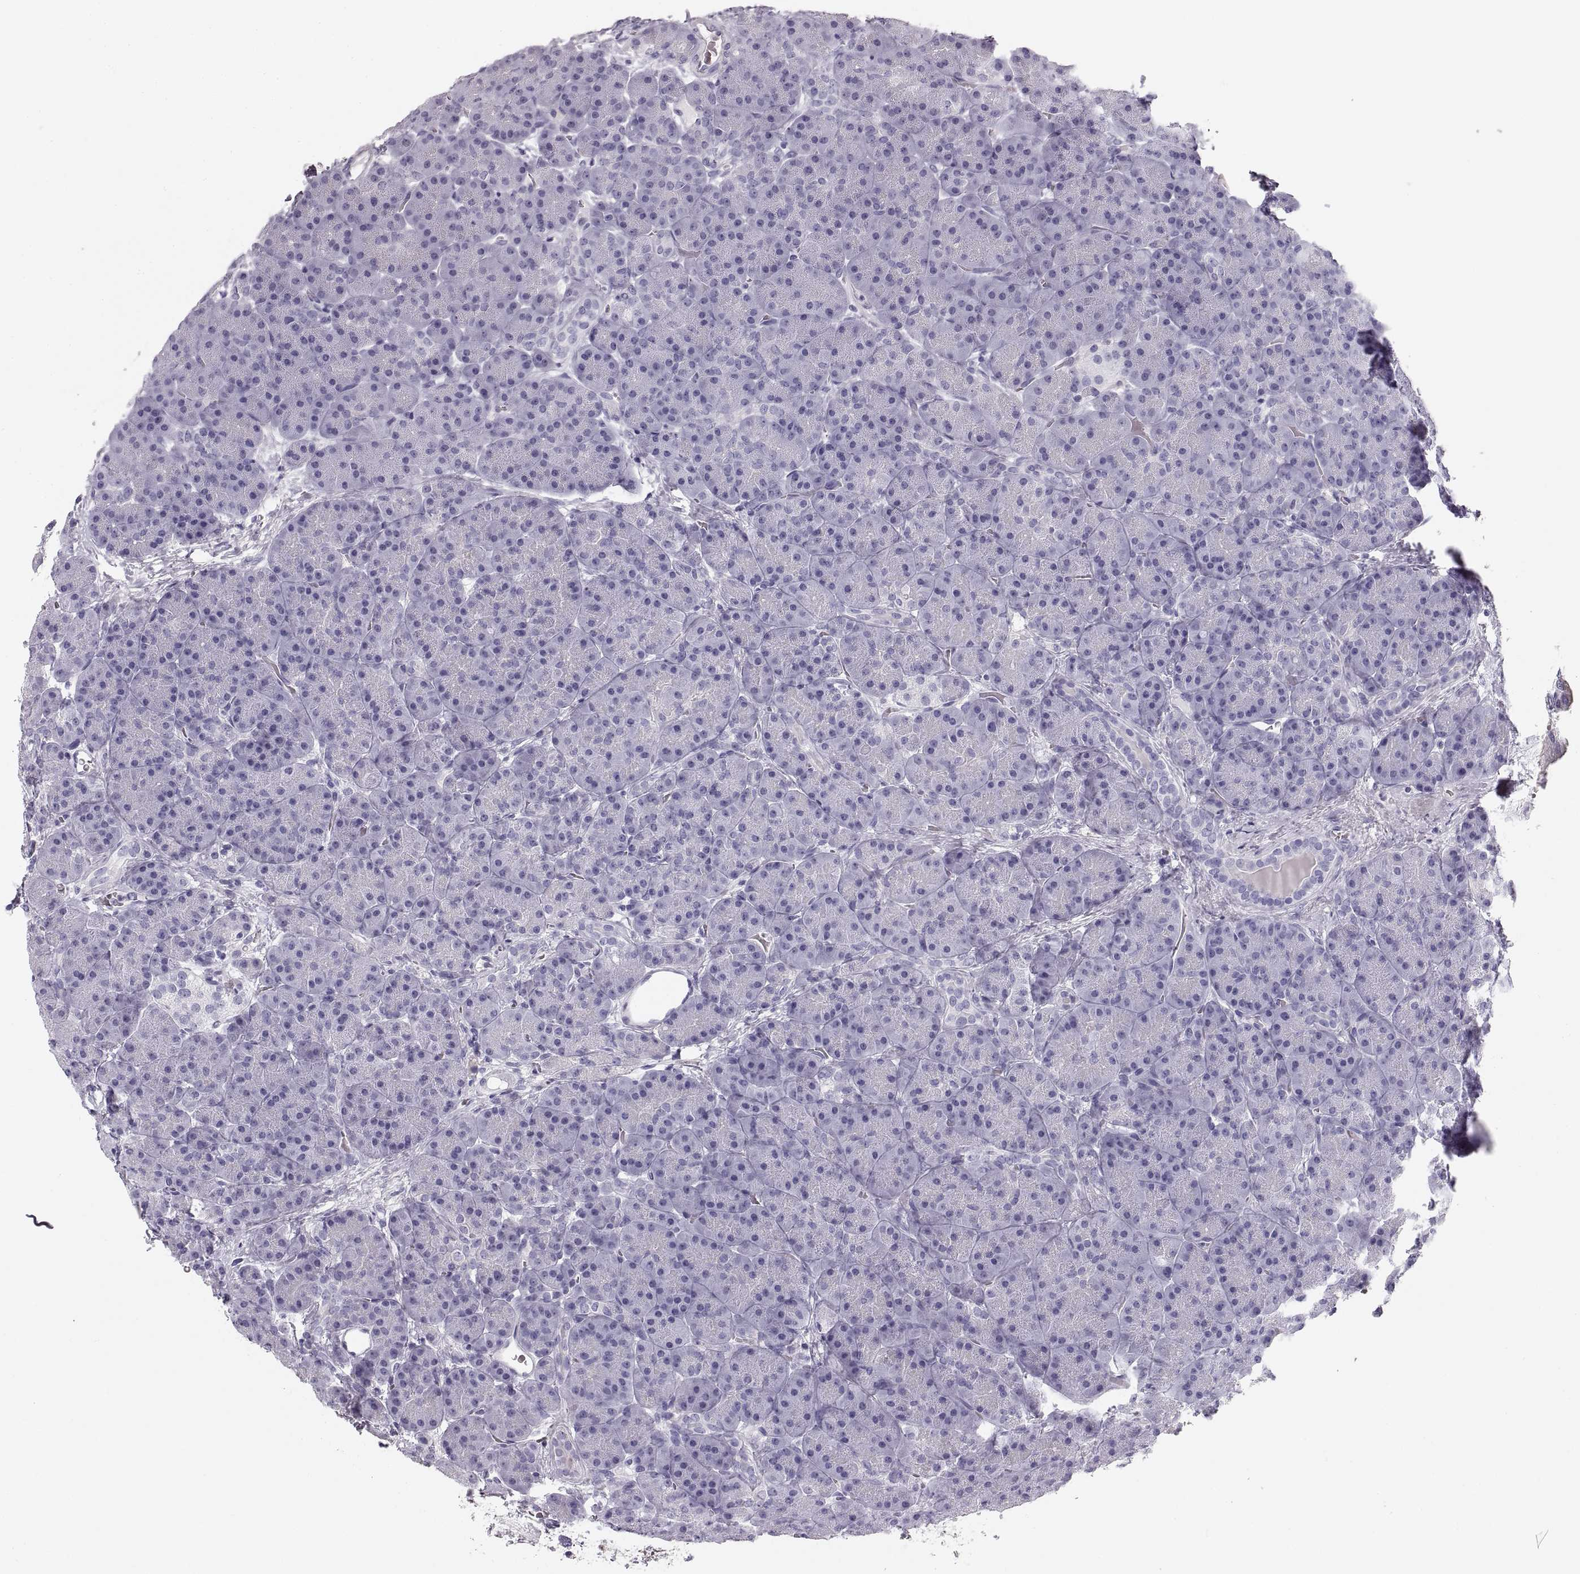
{"staining": {"intensity": "negative", "quantity": "none", "location": "none"}, "tissue": "pancreas", "cell_type": "Exocrine glandular cells", "image_type": "normal", "snomed": [{"axis": "morphology", "description": "Normal tissue, NOS"}, {"axis": "topography", "description": "Pancreas"}], "caption": "DAB immunohistochemical staining of unremarkable pancreas exhibits no significant expression in exocrine glandular cells. The staining was performed using DAB to visualize the protein expression in brown, while the nuclei were stained in blue with hematoxylin (Magnification: 20x).", "gene": "CRYAA", "patient": {"sex": "male", "age": 57}}